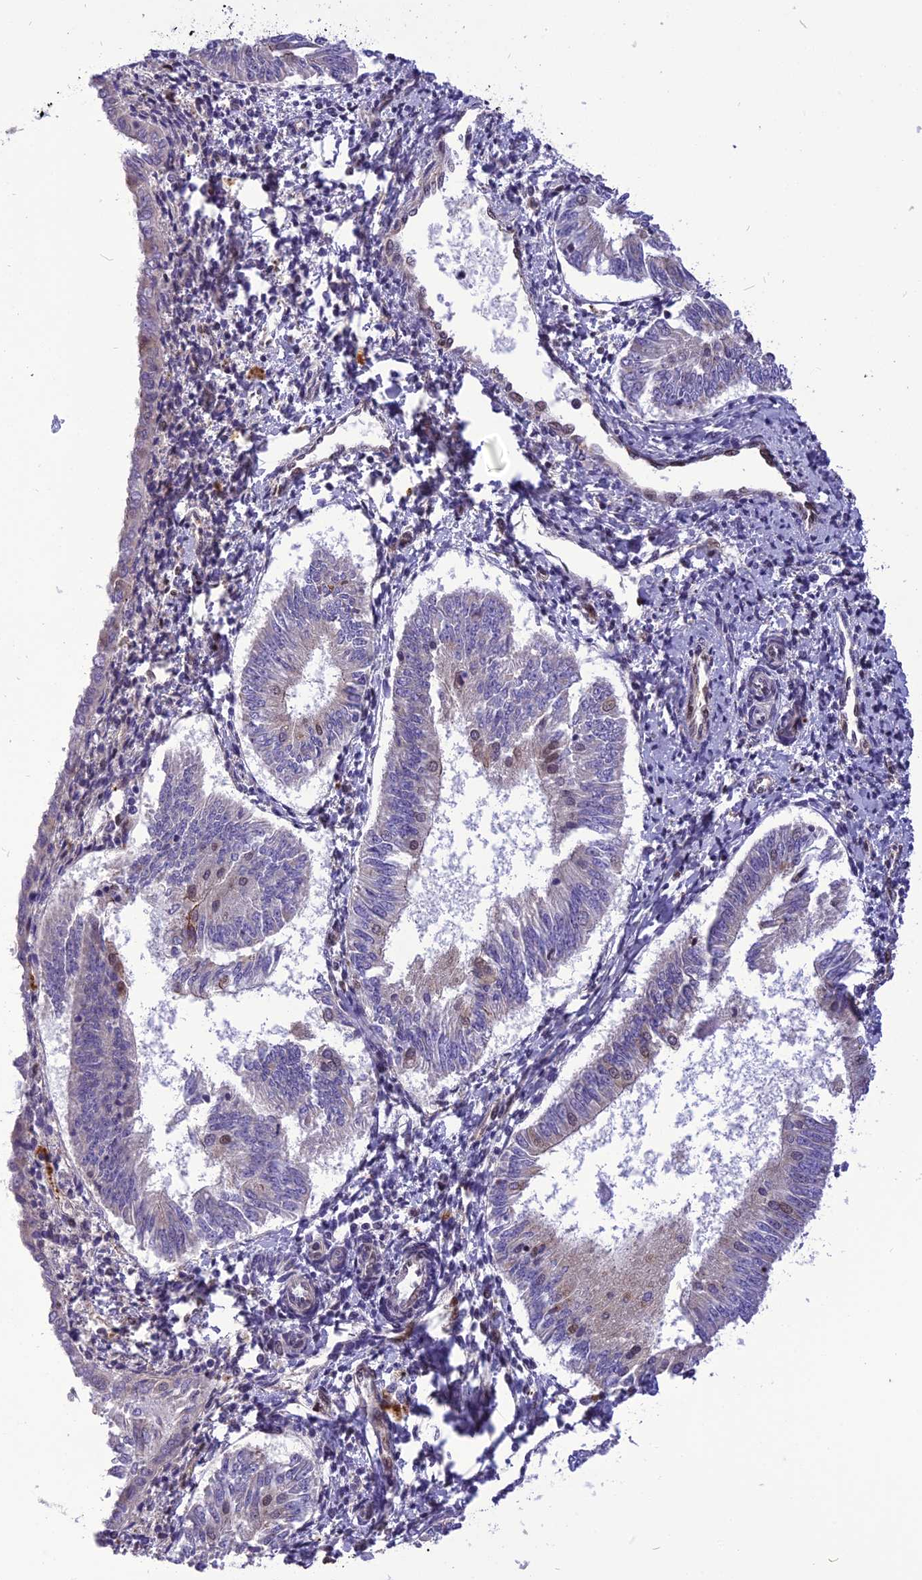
{"staining": {"intensity": "negative", "quantity": "none", "location": "none"}, "tissue": "endometrial cancer", "cell_type": "Tumor cells", "image_type": "cancer", "snomed": [{"axis": "morphology", "description": "Adenocarcinoma, NOS"}, {"axis": "topography", "description": "Endometrium"}], "caption": "IHC histopathology image of neoplastic tissue: endometrial cancer stained with DAB (3,3'-diaminobenzidine) demonstrates no significant protein expression in tumor cells.", "gene": "CMC1", "patient": {"sex": "female", "age": 58}}